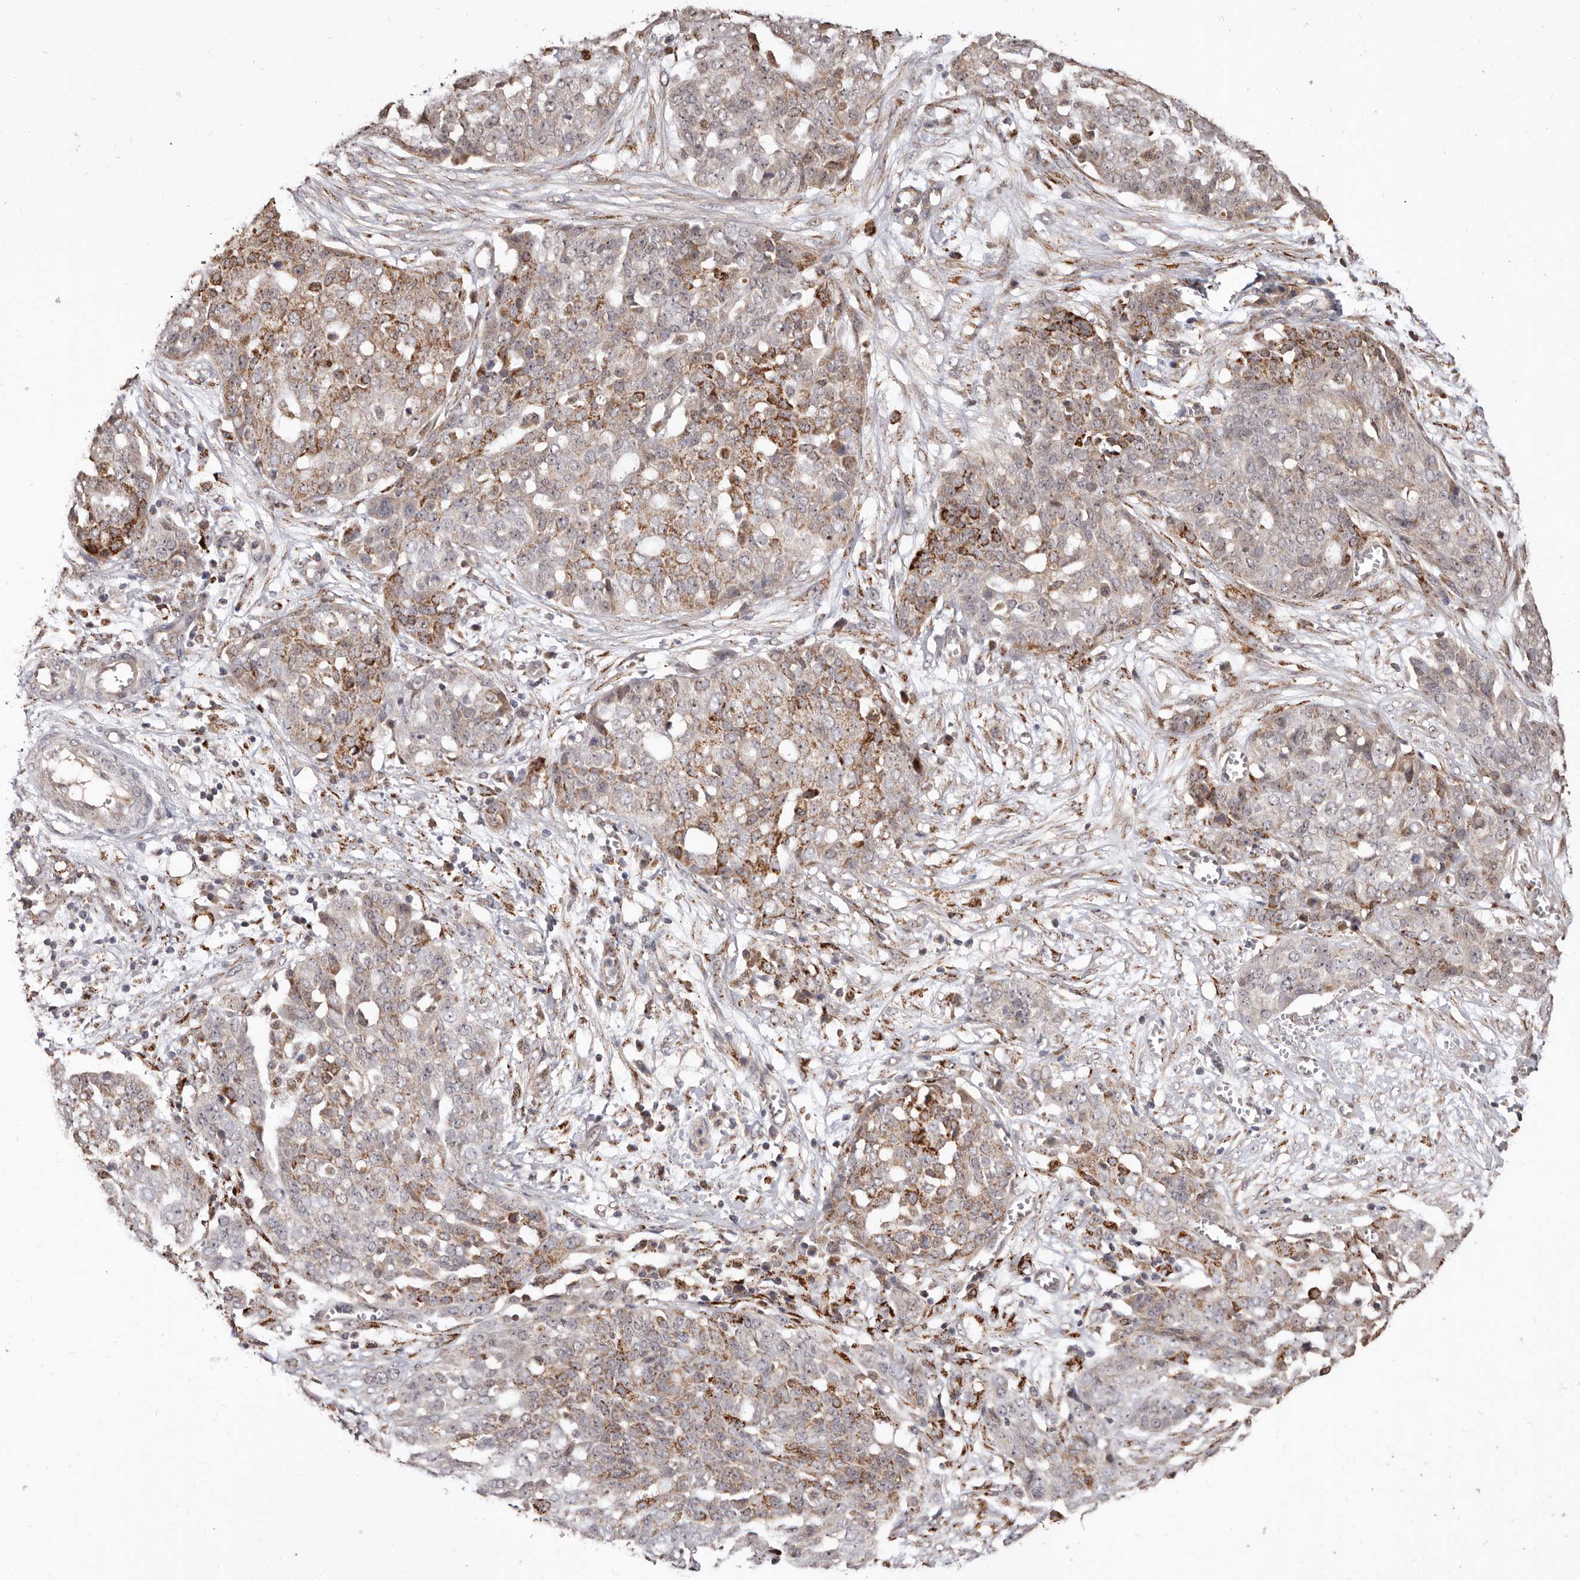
{"staining": {"intensity": "moderate", "quantity": "25%-75%", "location": "cytoplasmic/membranous"}, "tissue": "ovarian cancer", "cell_type": "Tumor cells", "image_type": "cancer", "snomed": [{"axis": "morphology", "description": "Cystadenocarcinoma, serous, NOS"}, {"axis": "topography", "description": "Soft tissue"}, {"axis": "topography", "description": "Ovary"}], "caption": "Immunohistochemistry (IHC) micrograph of ovarian serous cystadenocarcinoma stained for a protein (brown), which reveals medium levels of moderate cytoplasmic/membranous staining in about 25%-75% of tumor cells.", "gene": "AKAP7", "patient": {"sex": "female", "age": 57}}